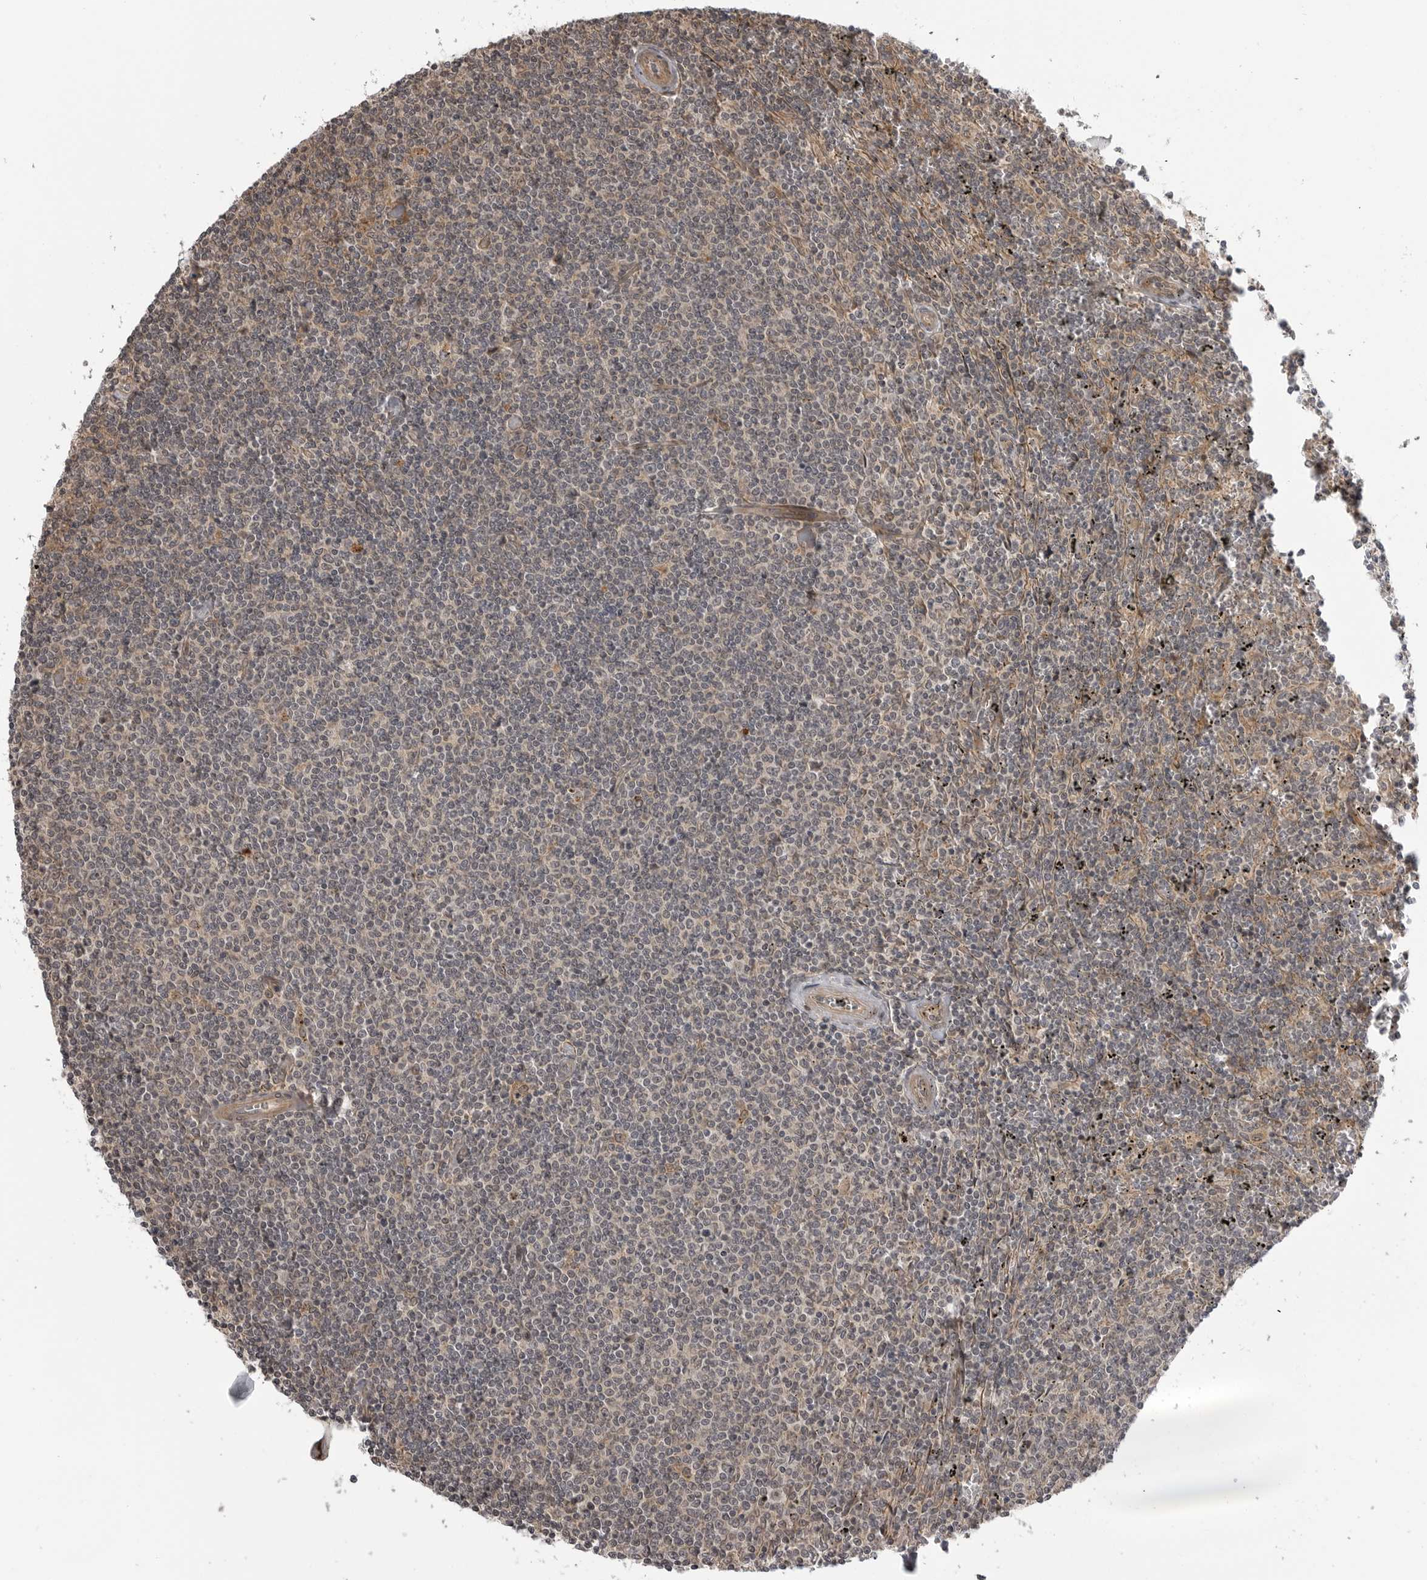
{"staining": {"intensity": "negative", "quantity": "none", "location": "none"}, "tissue": "lymphoma", "cell_type": "Tumor cells", "image_type": "cancer", "snomed": [{"axis": "morphology", "description": "Malignant lymphoma, non-Hodgkin's type, Low grade"}, {"axis": "topography", "description": "Spleen"}], "caption": "Immunohistochemical staining of lymphoma exhibits no significant staining in tumor cells.", "gene": "LRRC45", "patient": {"sex": "female", "age": 50}}